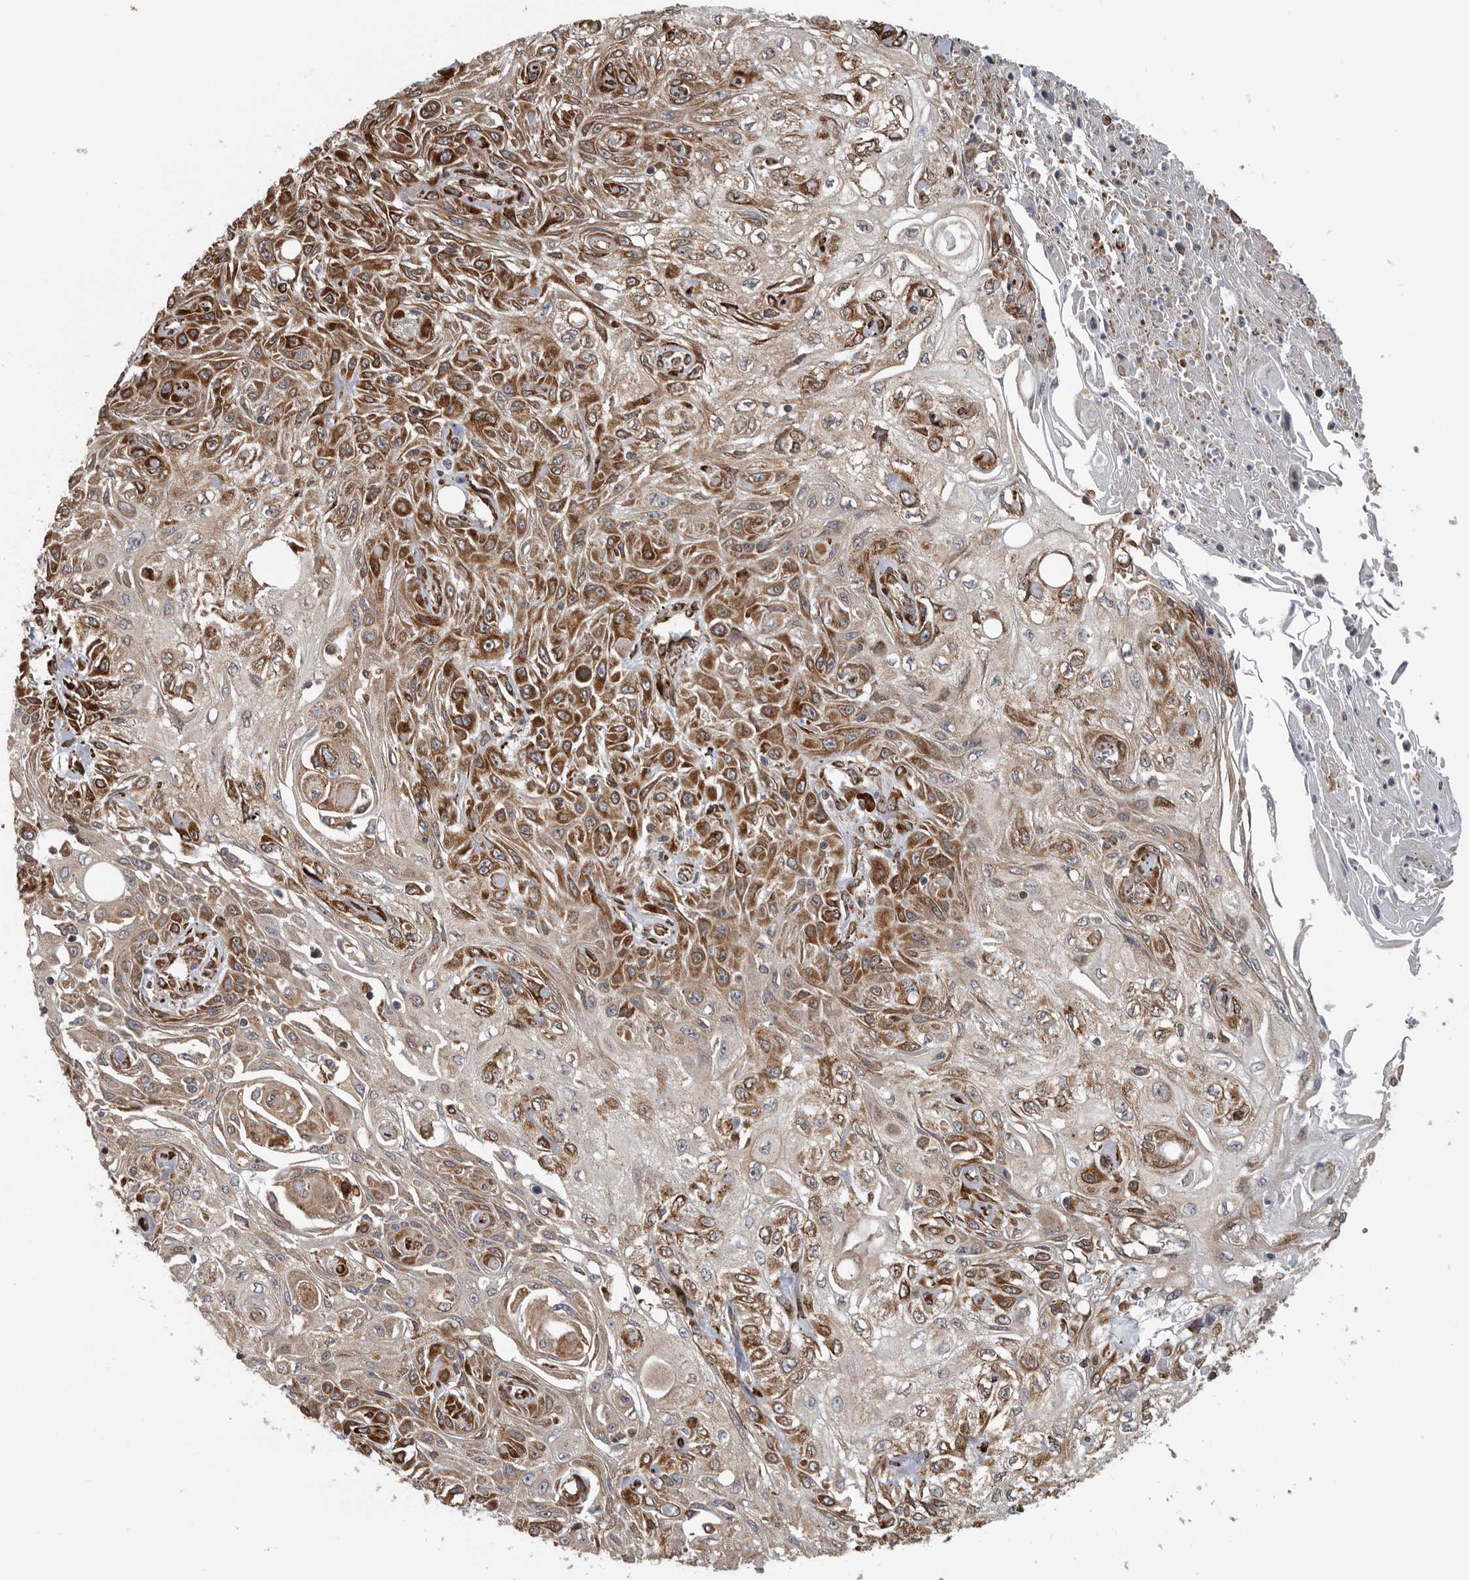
{"staining": {"intensity": "strong", "quantity": ">75%", "location": "cytoplasmic/membranous"}, "tissue": "skin cancer", "cell_type": "Tumor cells", "image_type": "cancer", "snomed": [{"axis": "morphology", "description": "Squamous cell carcinoma, NOS"}, {"axis": "morphology", "description": "Squamous cell carcinoma, metastatic, NOS"}, {"axis": "topography", "description": "Skin"}, {"axis": "topography", "description": "Lymph node"}], "caption": "IHC staining of squamous cell carcinoma (skin), which exhibits high levels of strong cytoplasmic/membranous staining in about >75% of tumor cells indicating strong cytoplasmic/membranous protein expression. The staining was performed using DAB (brown) for protein detection and nuclei were counterstained in hematoxylin (blue).", "gene": "CEP350", "patient": {"sex": "male", "age": 75}}